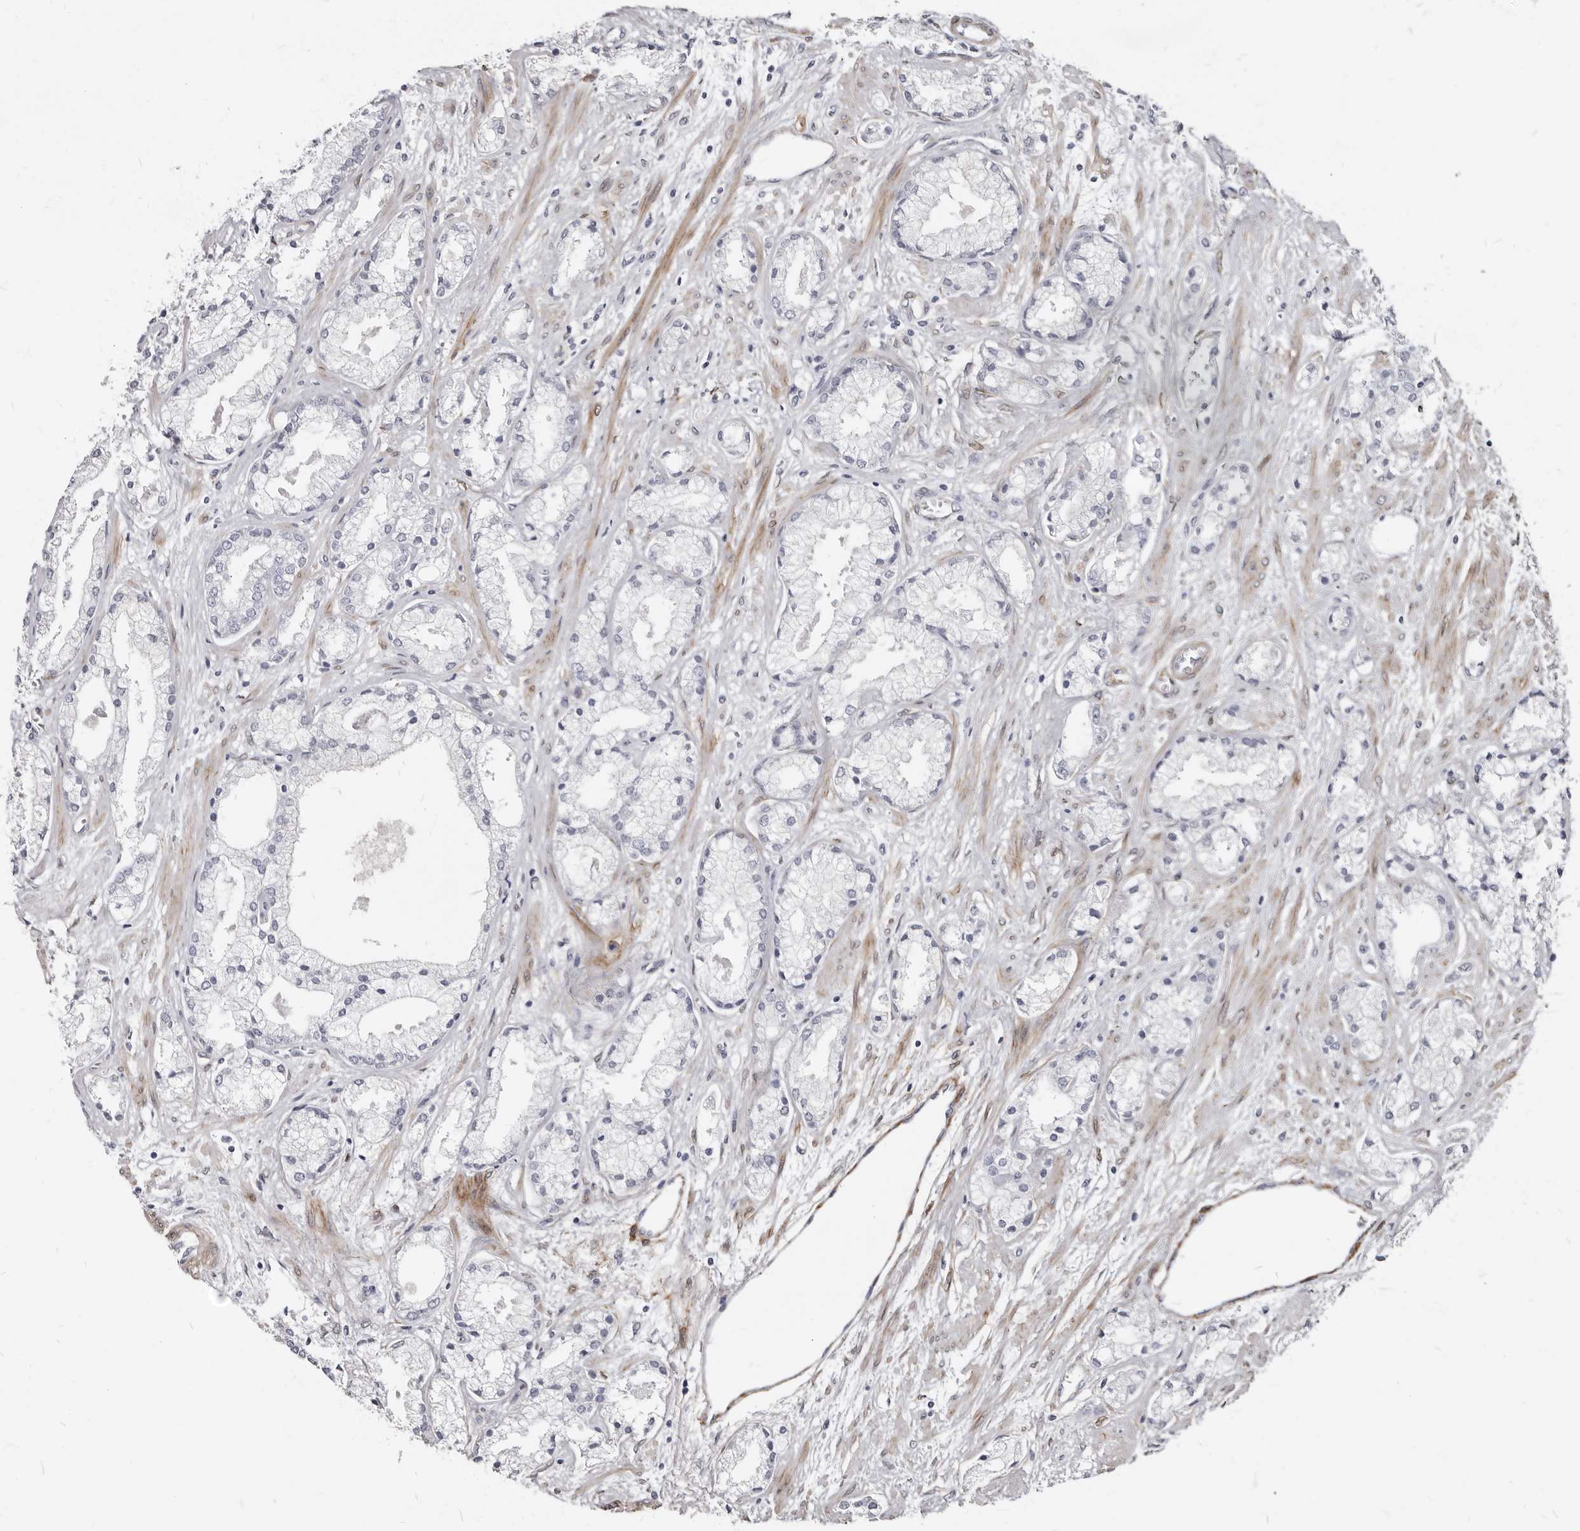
{"staining": {"intensity": "negative", "quantity": "none", "location": "none"}, "tissue": "prostate cancer", "cell_type": "Tumor cells", "image_type": "cancer", "snomed": [{"axis": "morphology", "description": "Adenocarcinoma, High grade"}, {"axis": "topography", "description": "Prostate"}], "caption": "Immunohistochemical staining of prostate cancer (high-grade adenocarcinoma) demonstrates no significant positivity in tumor cells.", "gene": "MRGPRF", "patient": {"sex": "male", "age": 50}}